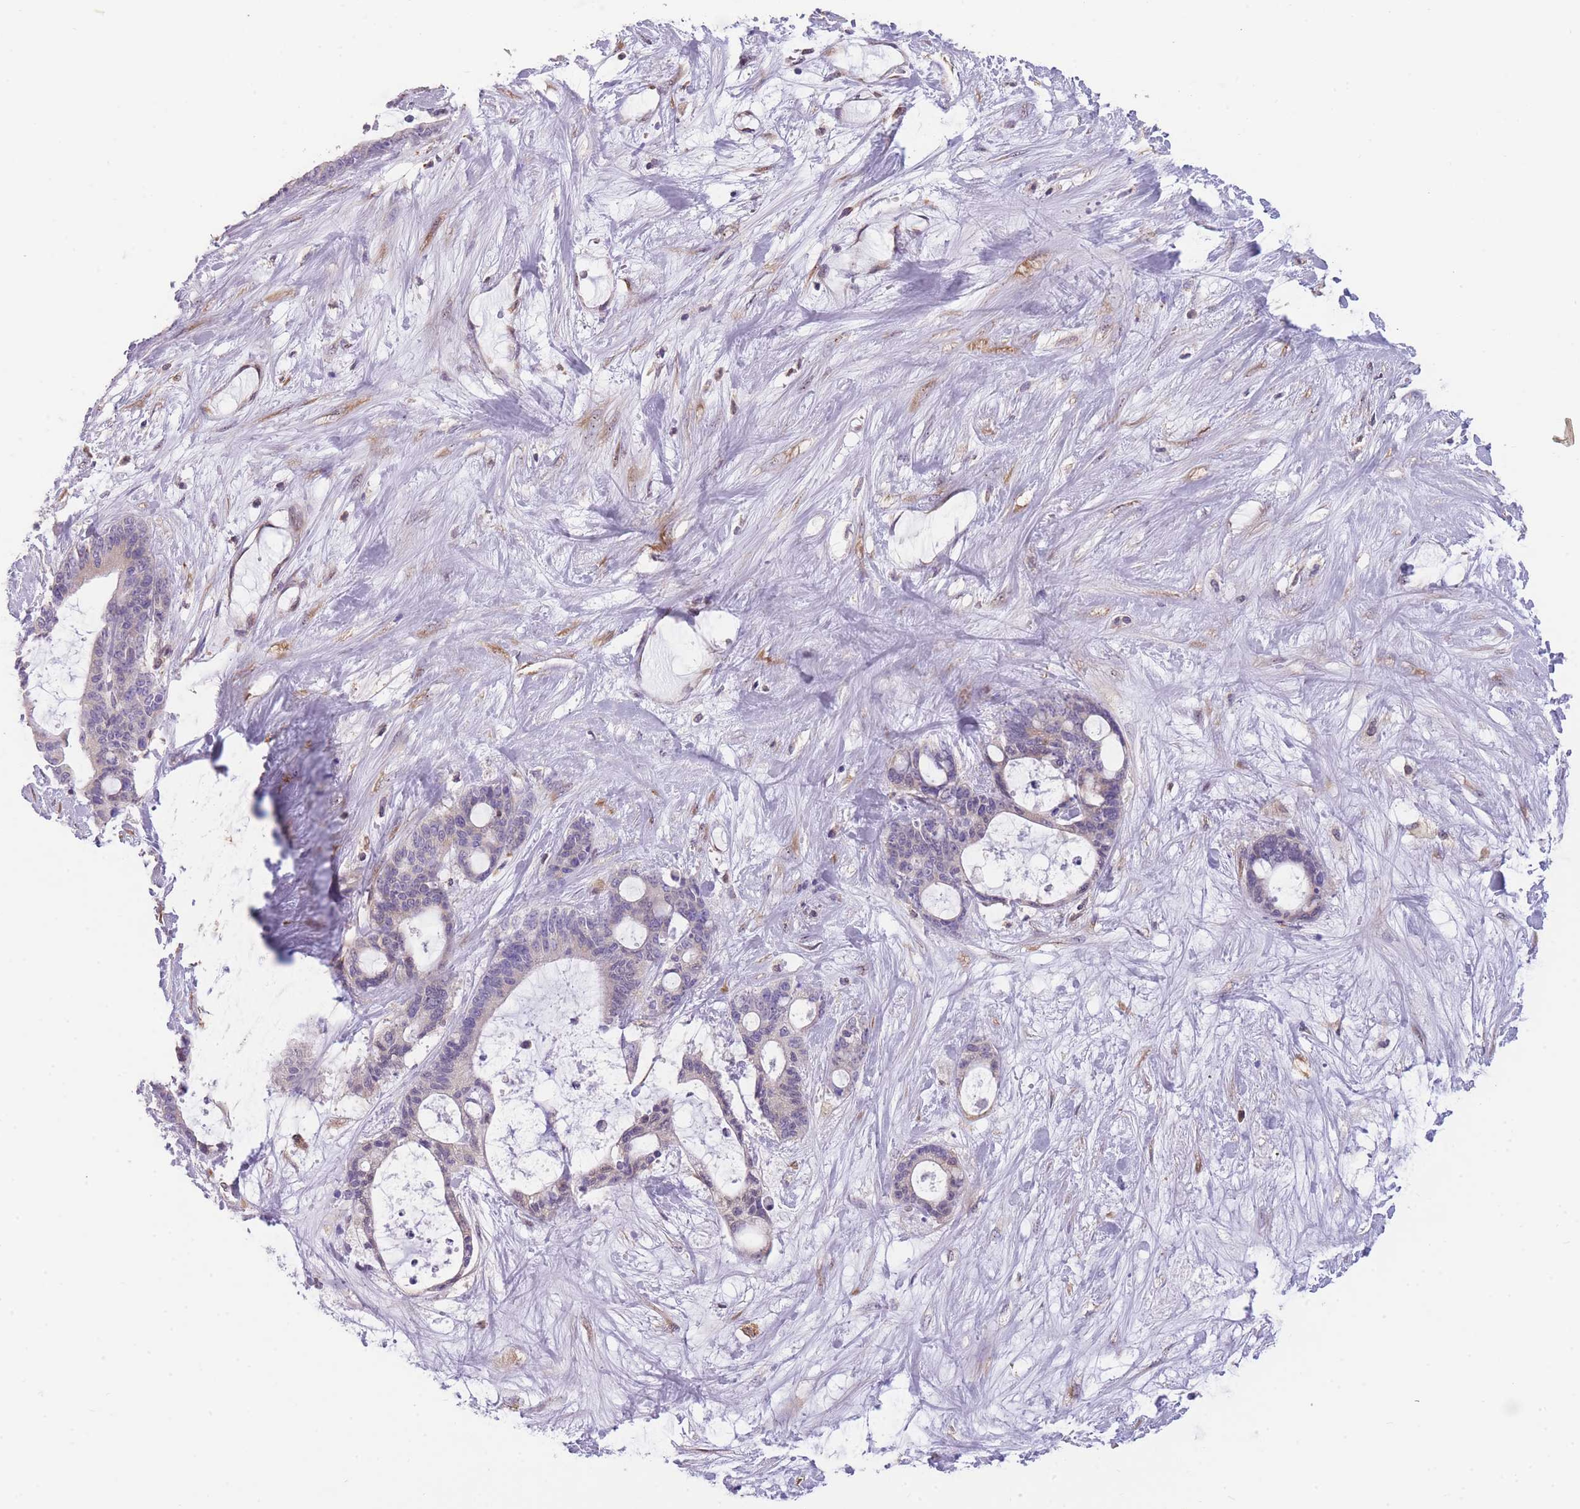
{"staining": {"intensity": "weak", "quantity": "<25%", "location": "cytoplasmic/membranous"}, "tissue": "liver cancer", "cell_type": "Tumor cells", "image_type": "cancer", "snomed": [{"axis": "morphology", "description": "Normal tissue, NOS"}, {"axis": "morphology", "description": "Cholangiocarcinoma"}, {"axis": "topography", "description": "Liver"}, {"axis": "topography", "description": "Peripheral nerve tissue"}], "caption": "Tumor cells are negative for brown protein staining in liver cancer (cholangiocarcinoma). Brightfield microscopy of immunohistochemistry (IHC) stained with DAB (3,3'-diaminobenzidine) (brown) and hematoxylin (blue), captured at high magnification.", "gene": "ZNF662", "patient": {"sex": "female", "age": 73}}